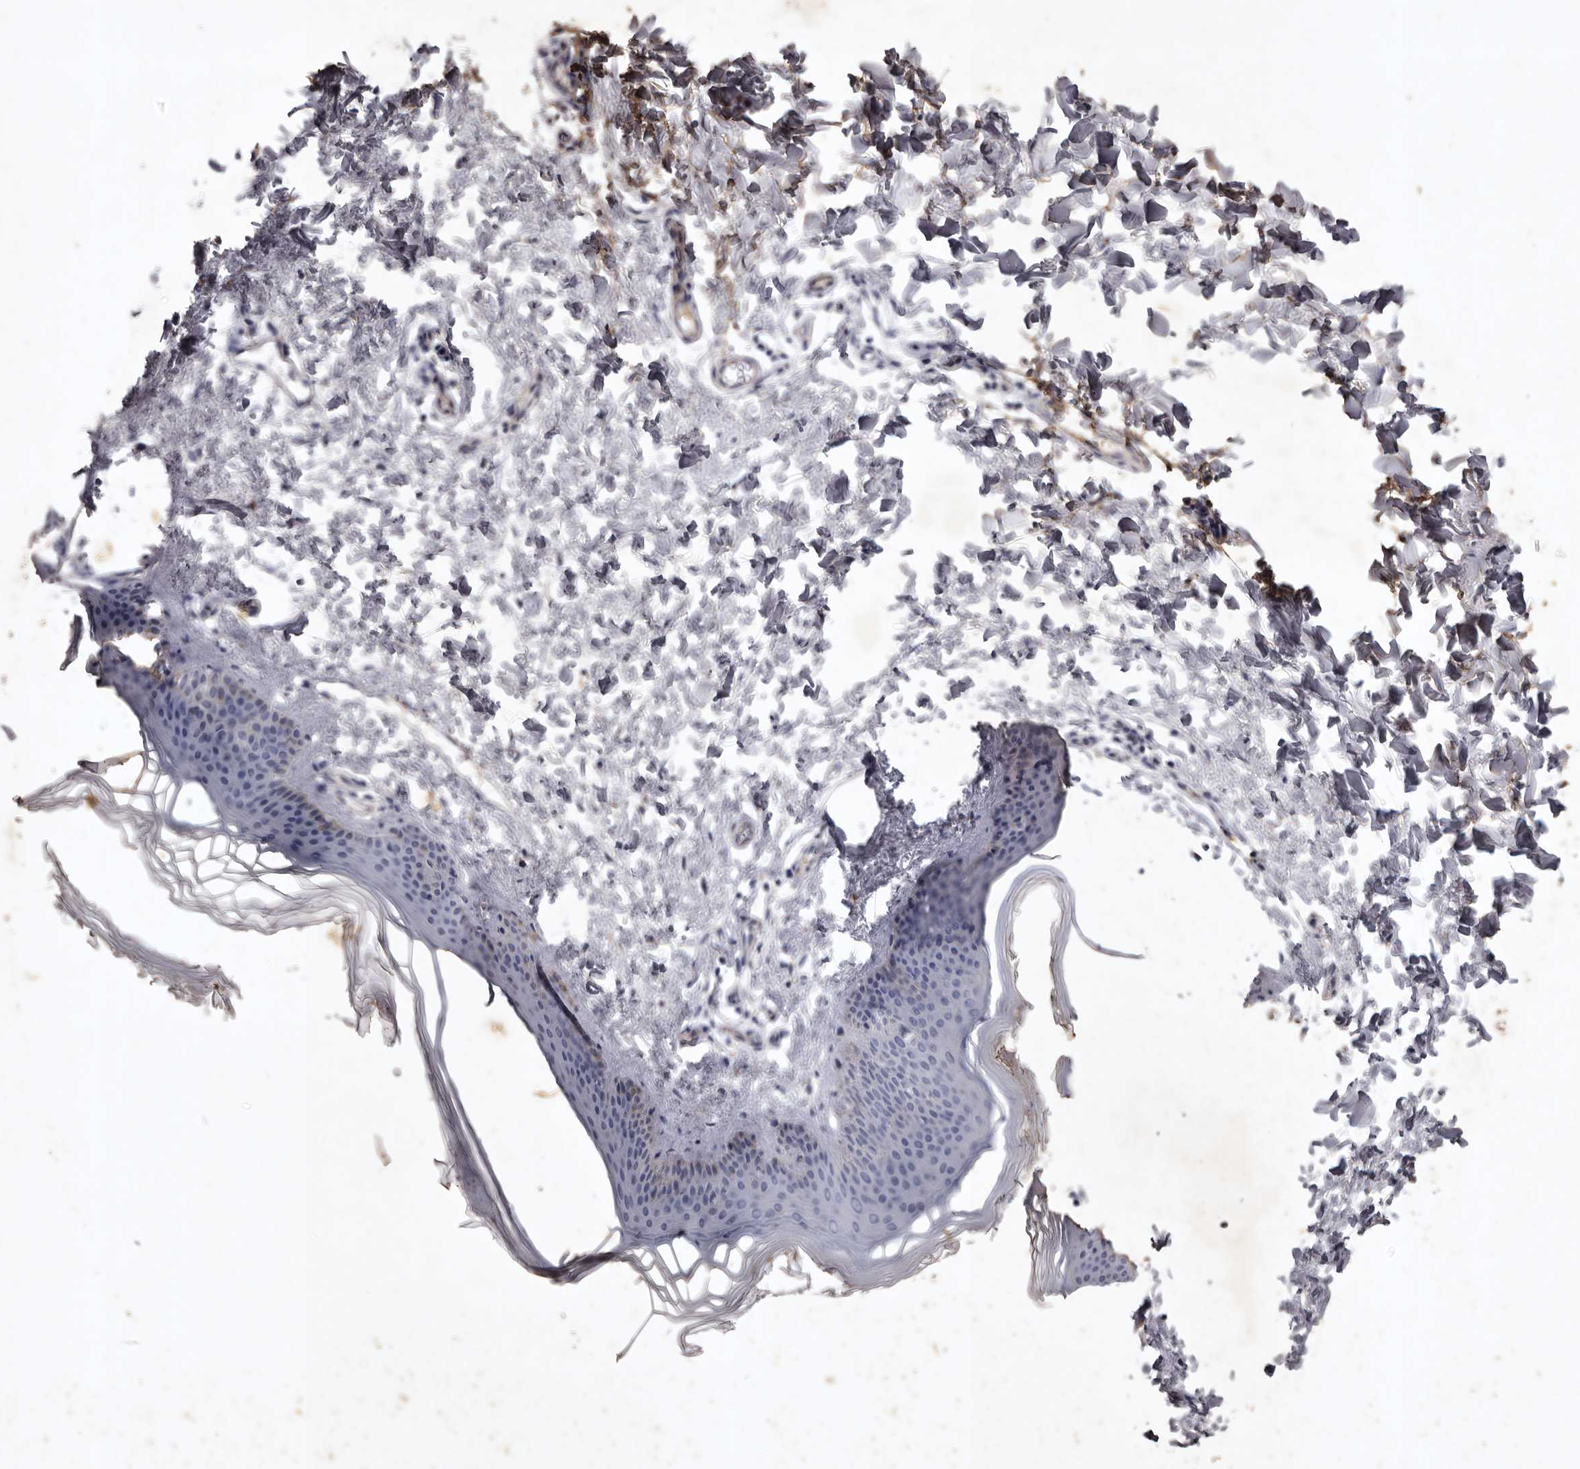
{"staining": {"intensity": "negative", "quantity": "none", "location": "none"}, "tissue": "skin", "cell_type": "Fibroblasts", "image_type": "normal", "snomed": [{"axis": "morphology", "description": "Normal tissue, NOS"}, {"axis": "topography", "description": "Skin"}], "caption": "DAB immunohistochemical staining of unremarkable skin displays no significant staining in fibroblasts. (DAB (3,3'-diaminobenzidine) immunohistochemistry visualized using brightfield microscopy, high magnification).", "gene": "NKAIN4", "patient": {"sex": "female", "age": 27}}